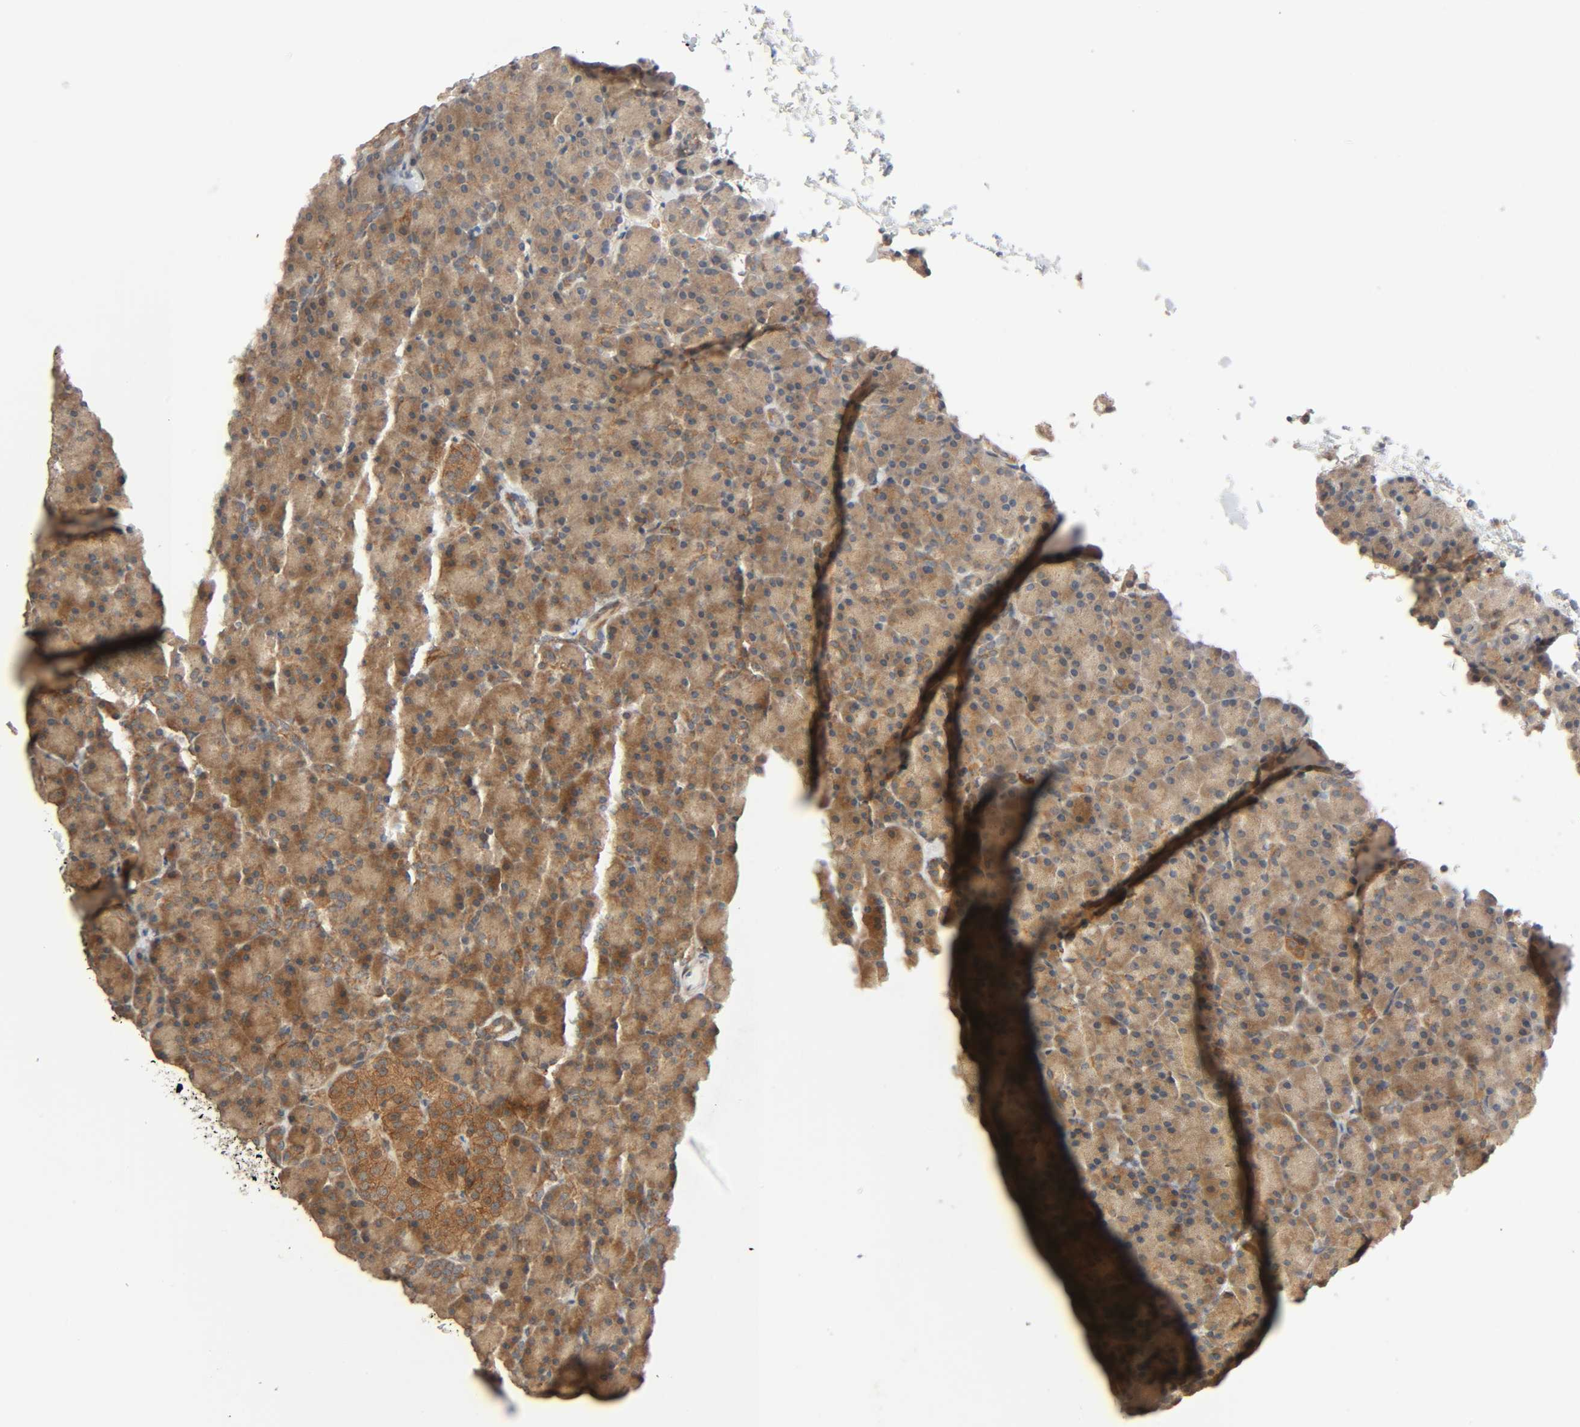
{"staining": {"intensity": "moderate", "quantity": ">75%", "location": "cytoplasmic/membranous"}, "tissue": "pancreas", "cell_type": "Exocrine glandular cells", "image_type": "normal", "snomed": [{"axis": "morphology", "description": "Normal tissue, NOS"}, {"axis": "topography", "description": "Pancreas"}], "caption": "Immunohistochemical staining of benign pancreas demonstrates medium levels of moderate cytoplasmic/membranous expression in approximately >75% of exocrine glandular cells.", "gene": "PPP2R1B", "patient": {"sex": "female", "age": 43}}